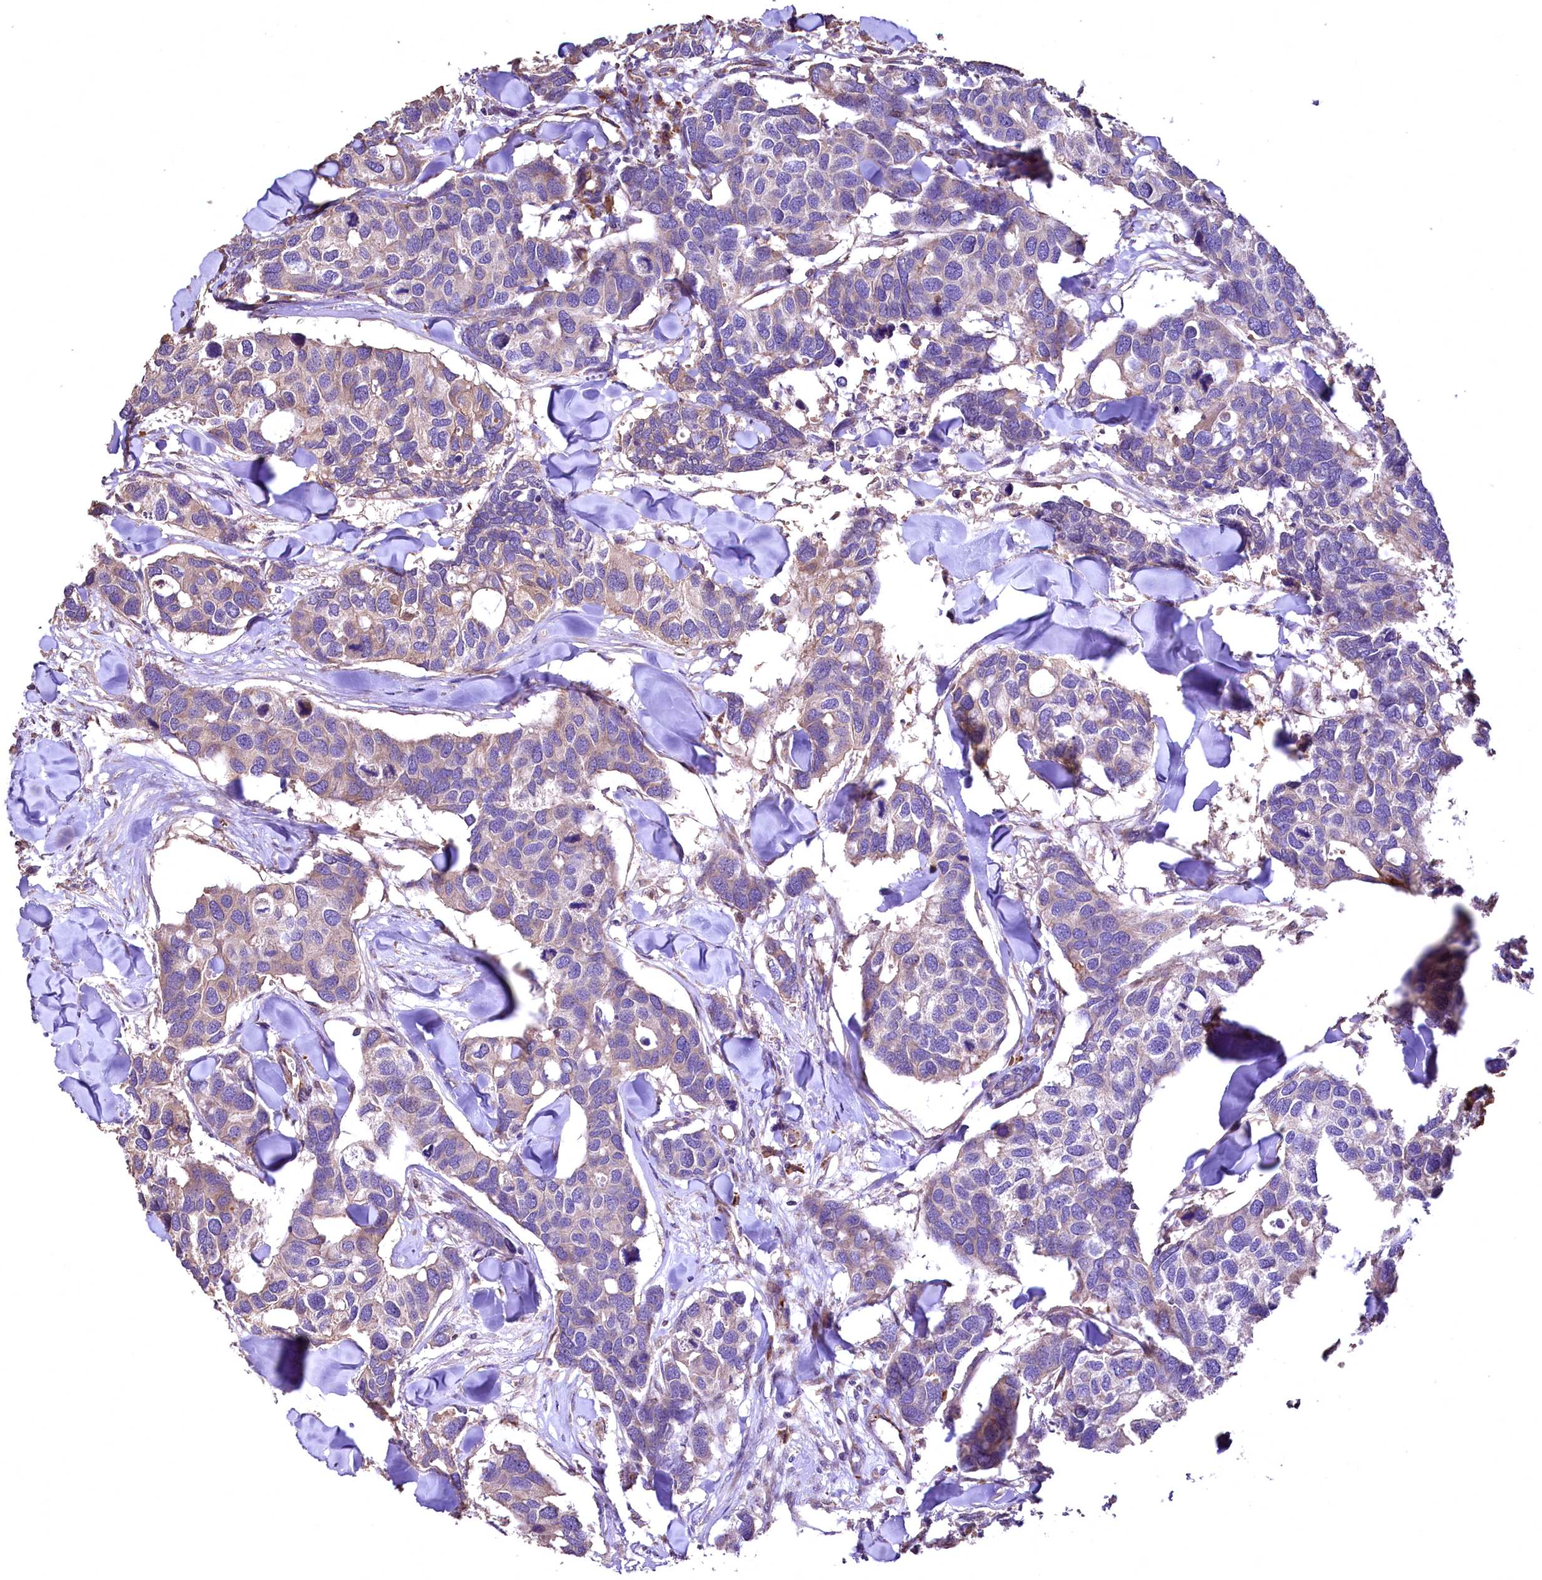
{"staining": {"intensity": "weak", "quantity": "25%-75%", "location": "cytoplasmic/membranous"}, "tissue": "breast cancer", "cell_type": "Tumor cells", "image_type": "cancer", "snomed": [{"axis": "morphology", "description": "Duct carcinoma"}, {"axis": "topography", "description": "Breast"}], "caption": "The micrograph displays staining of breast cancer (intraductal carcinoma), revealing weak cytoplasmic/membranous protein staining (brown color) within tumor cells.", "gene": "RASSF1", "patient": {"sex": "female", "age": 83}}